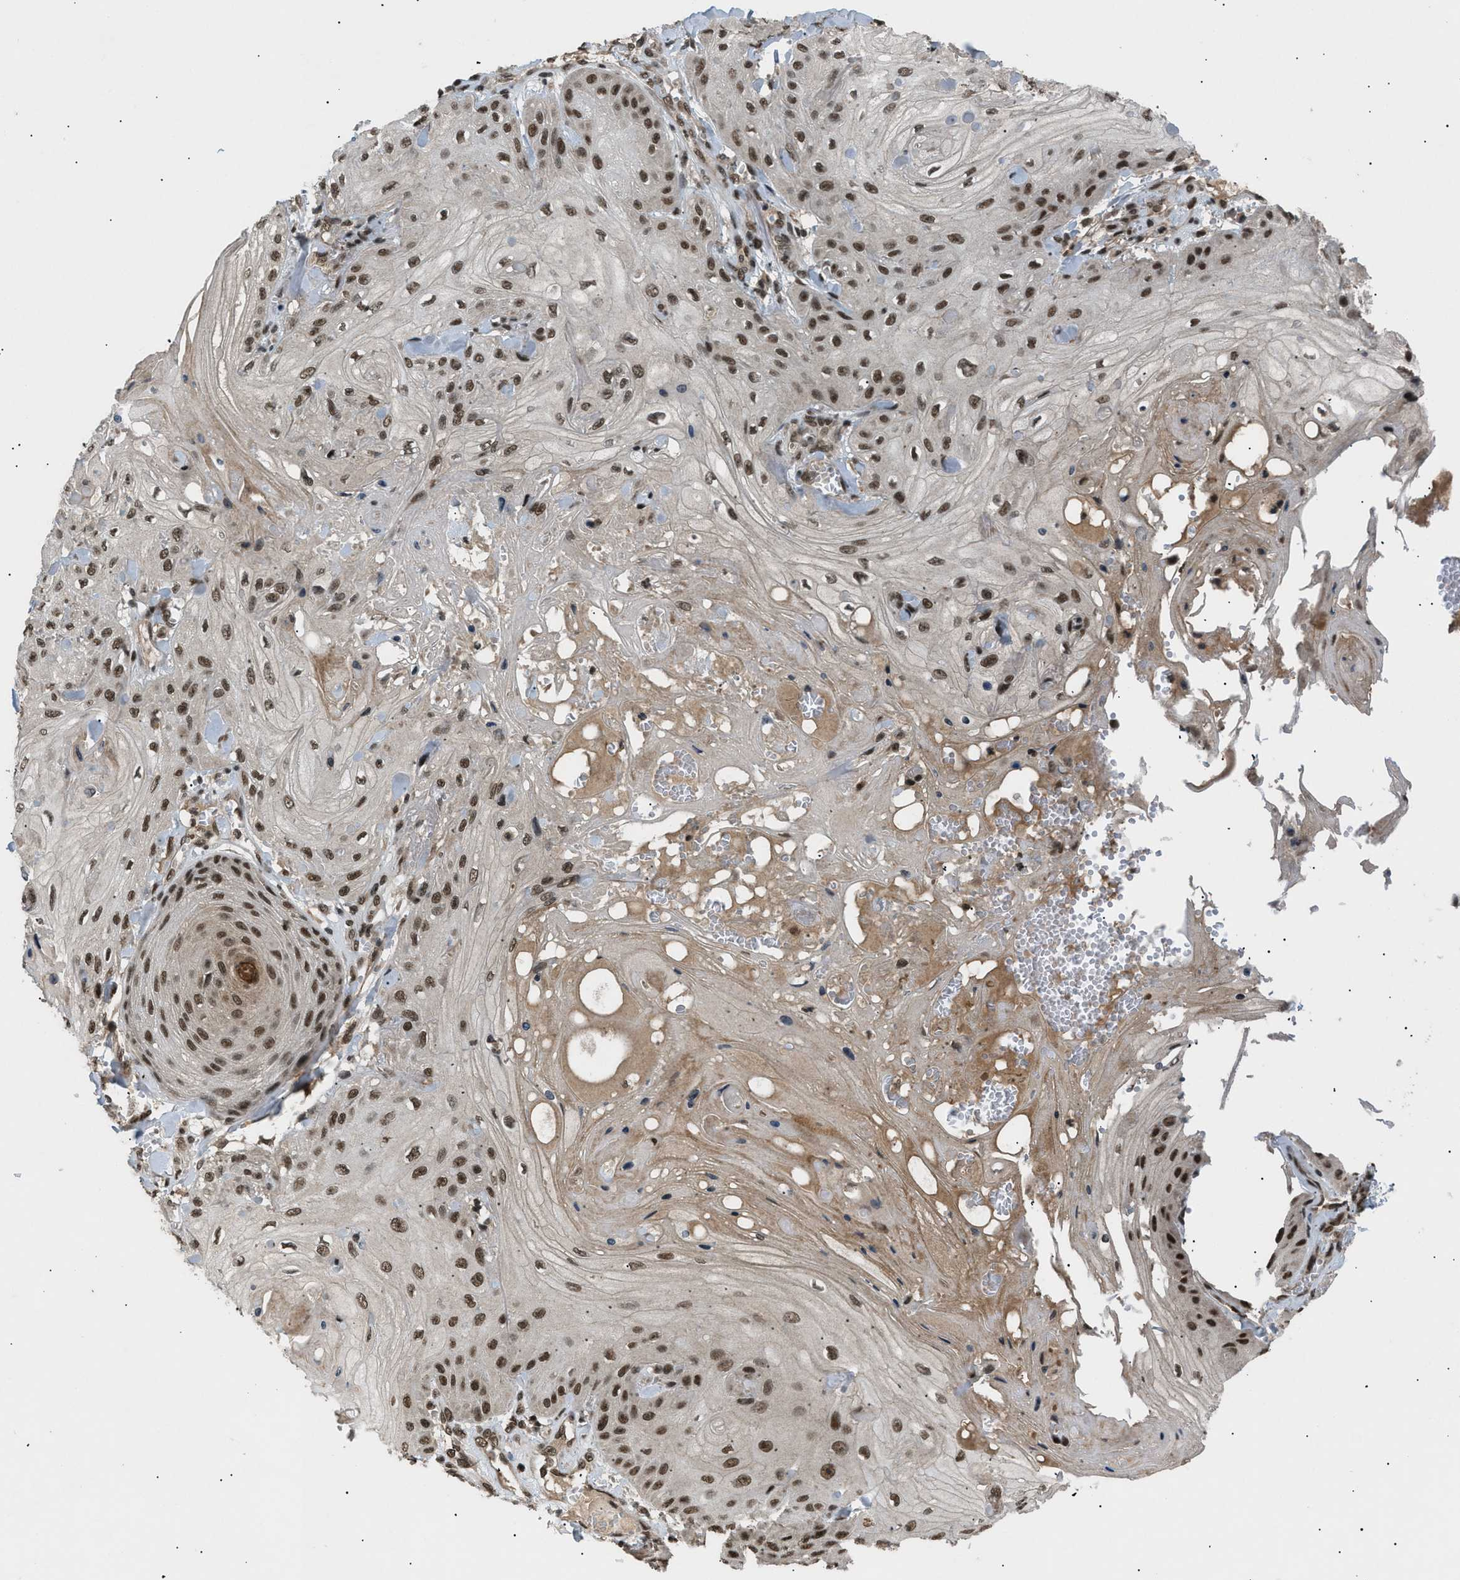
{"staining": {"intensity": "strong", "quantity": ">75%", "location": "nuclear"}, "tissue": "skin cancer", "cell_type": "Tumor cells", "image_type": "cancer", "snomed": [{"axis": "morphology", "description": "Squamous cell carcinoma, NOS"}, {"axis": "topography", "description": "Skin"}], "caption": "Squamous cell carcinoma (skin) stained for a protein displays strong nuclear positivity in tumor cells.", "gene": "RBM5", "patient": {"sex": "male", "age": 74}}